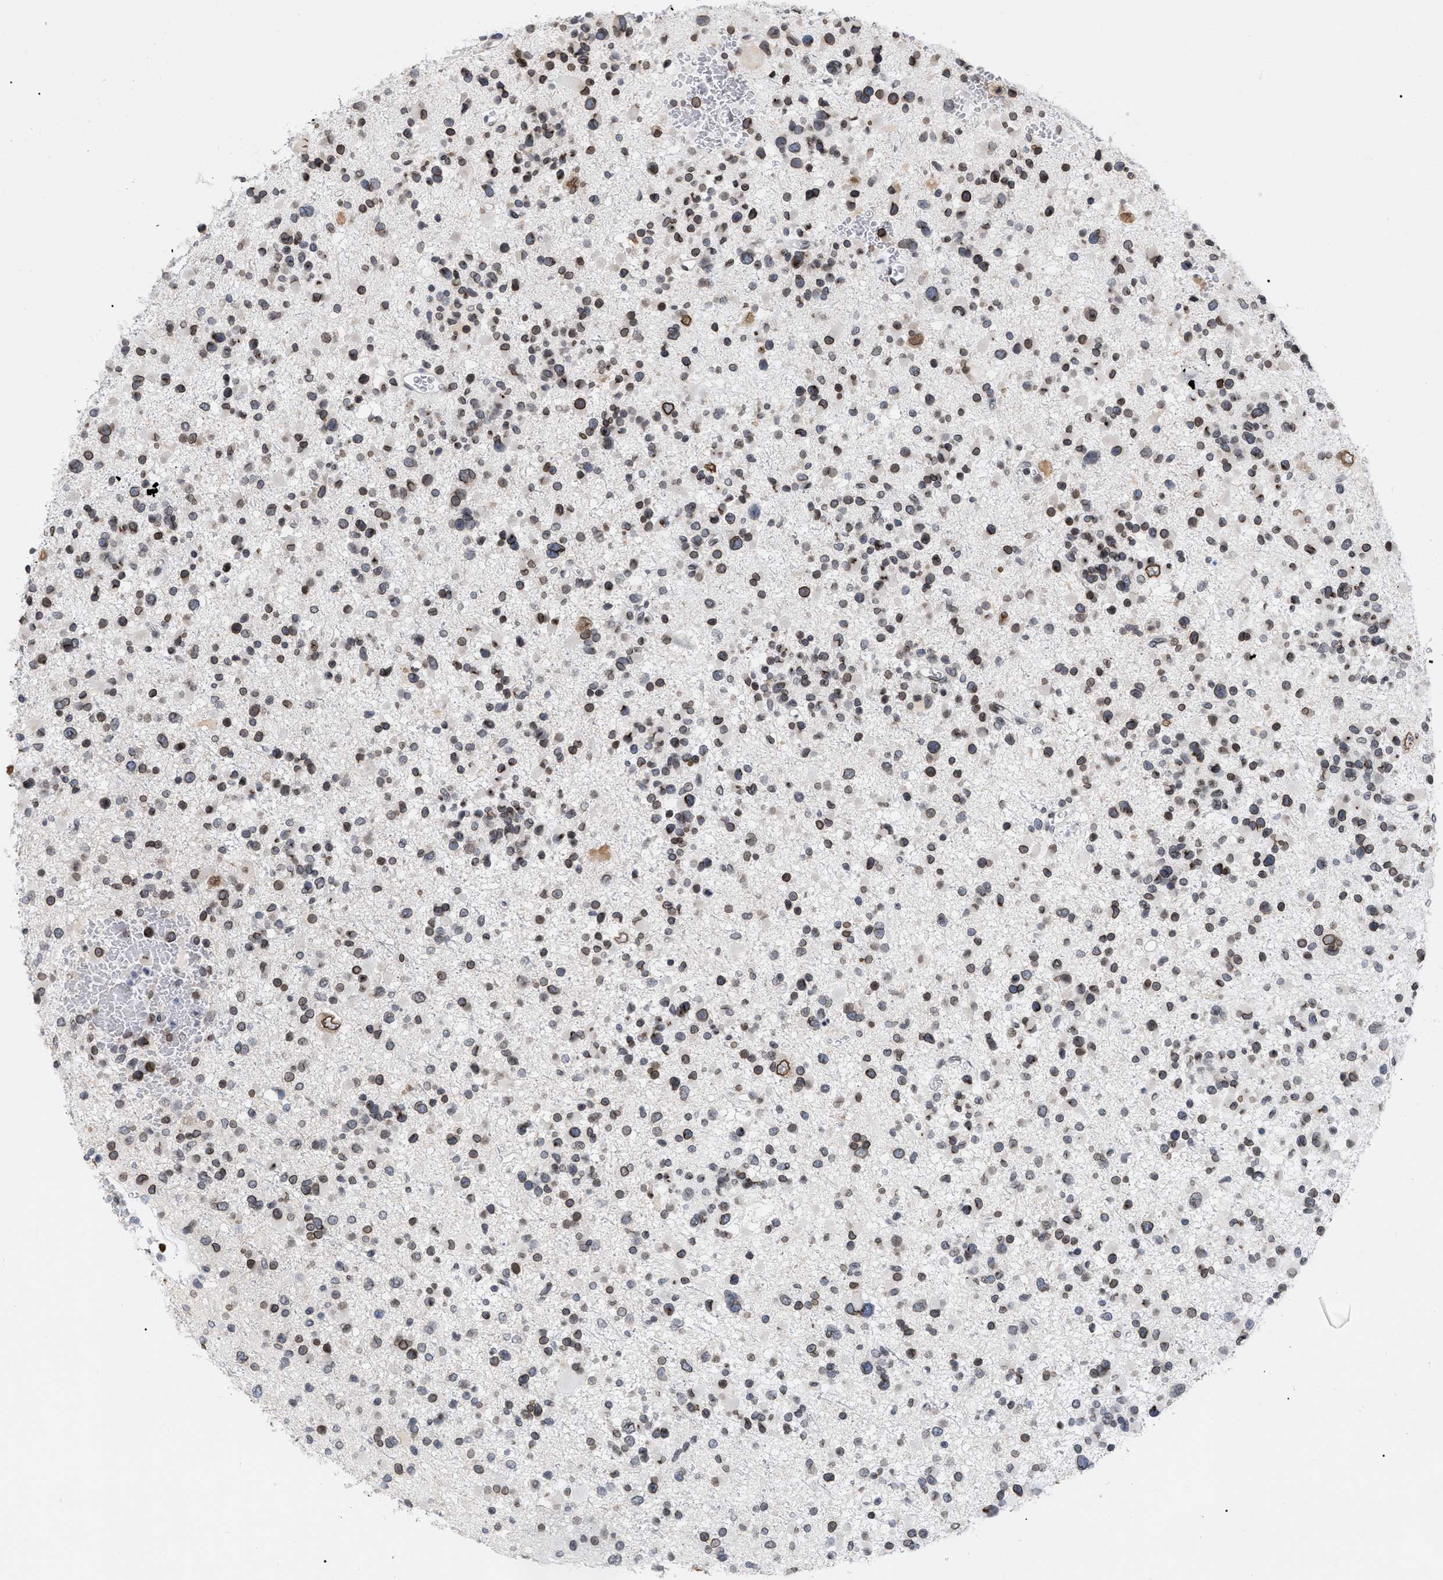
{"staining": {"intensity": "moderate", "quantity": ">75%", "location": "cytoplasmic/membranous,nuclear"}, "tissue": "glioma", "cell_type": "Tumor cells", "image_type": "cancer", "snomed": [{"axis": "morphology", "description": "Glioma, malignant, Low grade"}, {"axis": "topography", "description": "Brain"}], "caption": "Protein analysis of malignant low-grade glioma tissue shows moderate cytoplasmic/membranous and nuclear positivity in about >75% of tumor cells.", "gene": "TPR", "patient": {"sex": "female", "age": 22}}